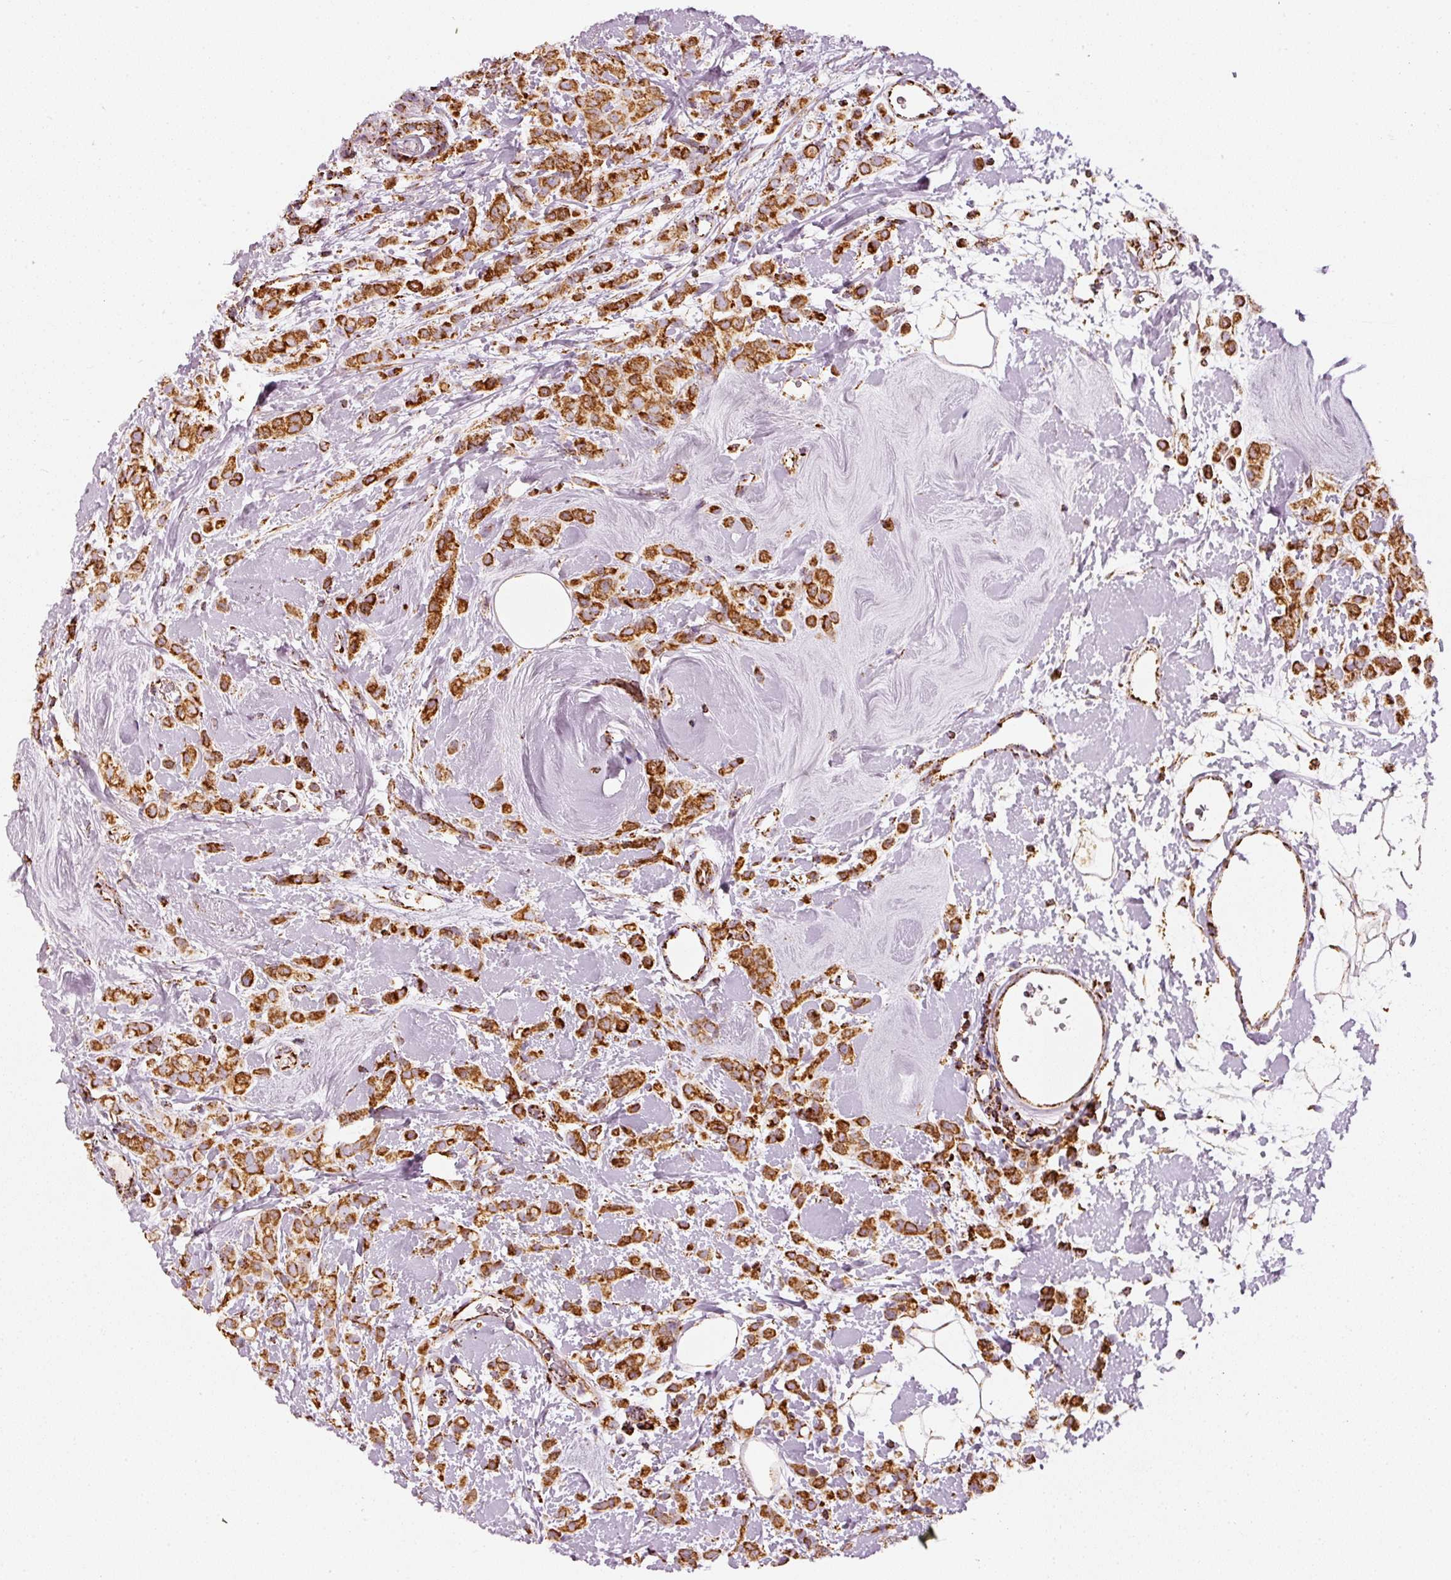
{"staining": {"intensity": "strong", "quantity": ">75%", "location": "cytoplasmic/membranous"}, "tissue": "breast cancer", "cell_type": "Tumor cells", "image_type": "cancer", "snomed": [{"axis": "morphology", "description": "Lobular carcinoma"}, {"axis": "topography", "description": "Breast"}], "caption": "Immunohistochemistry (IHC) histopathology image of breast cancer stained for a protein (brown), which reveals high levels of strong cytoplasmic/membranous expression in about >75% of tumor cells.", "gene": "MT-CO2", "patient": {"sex": "female", "age": 68}}